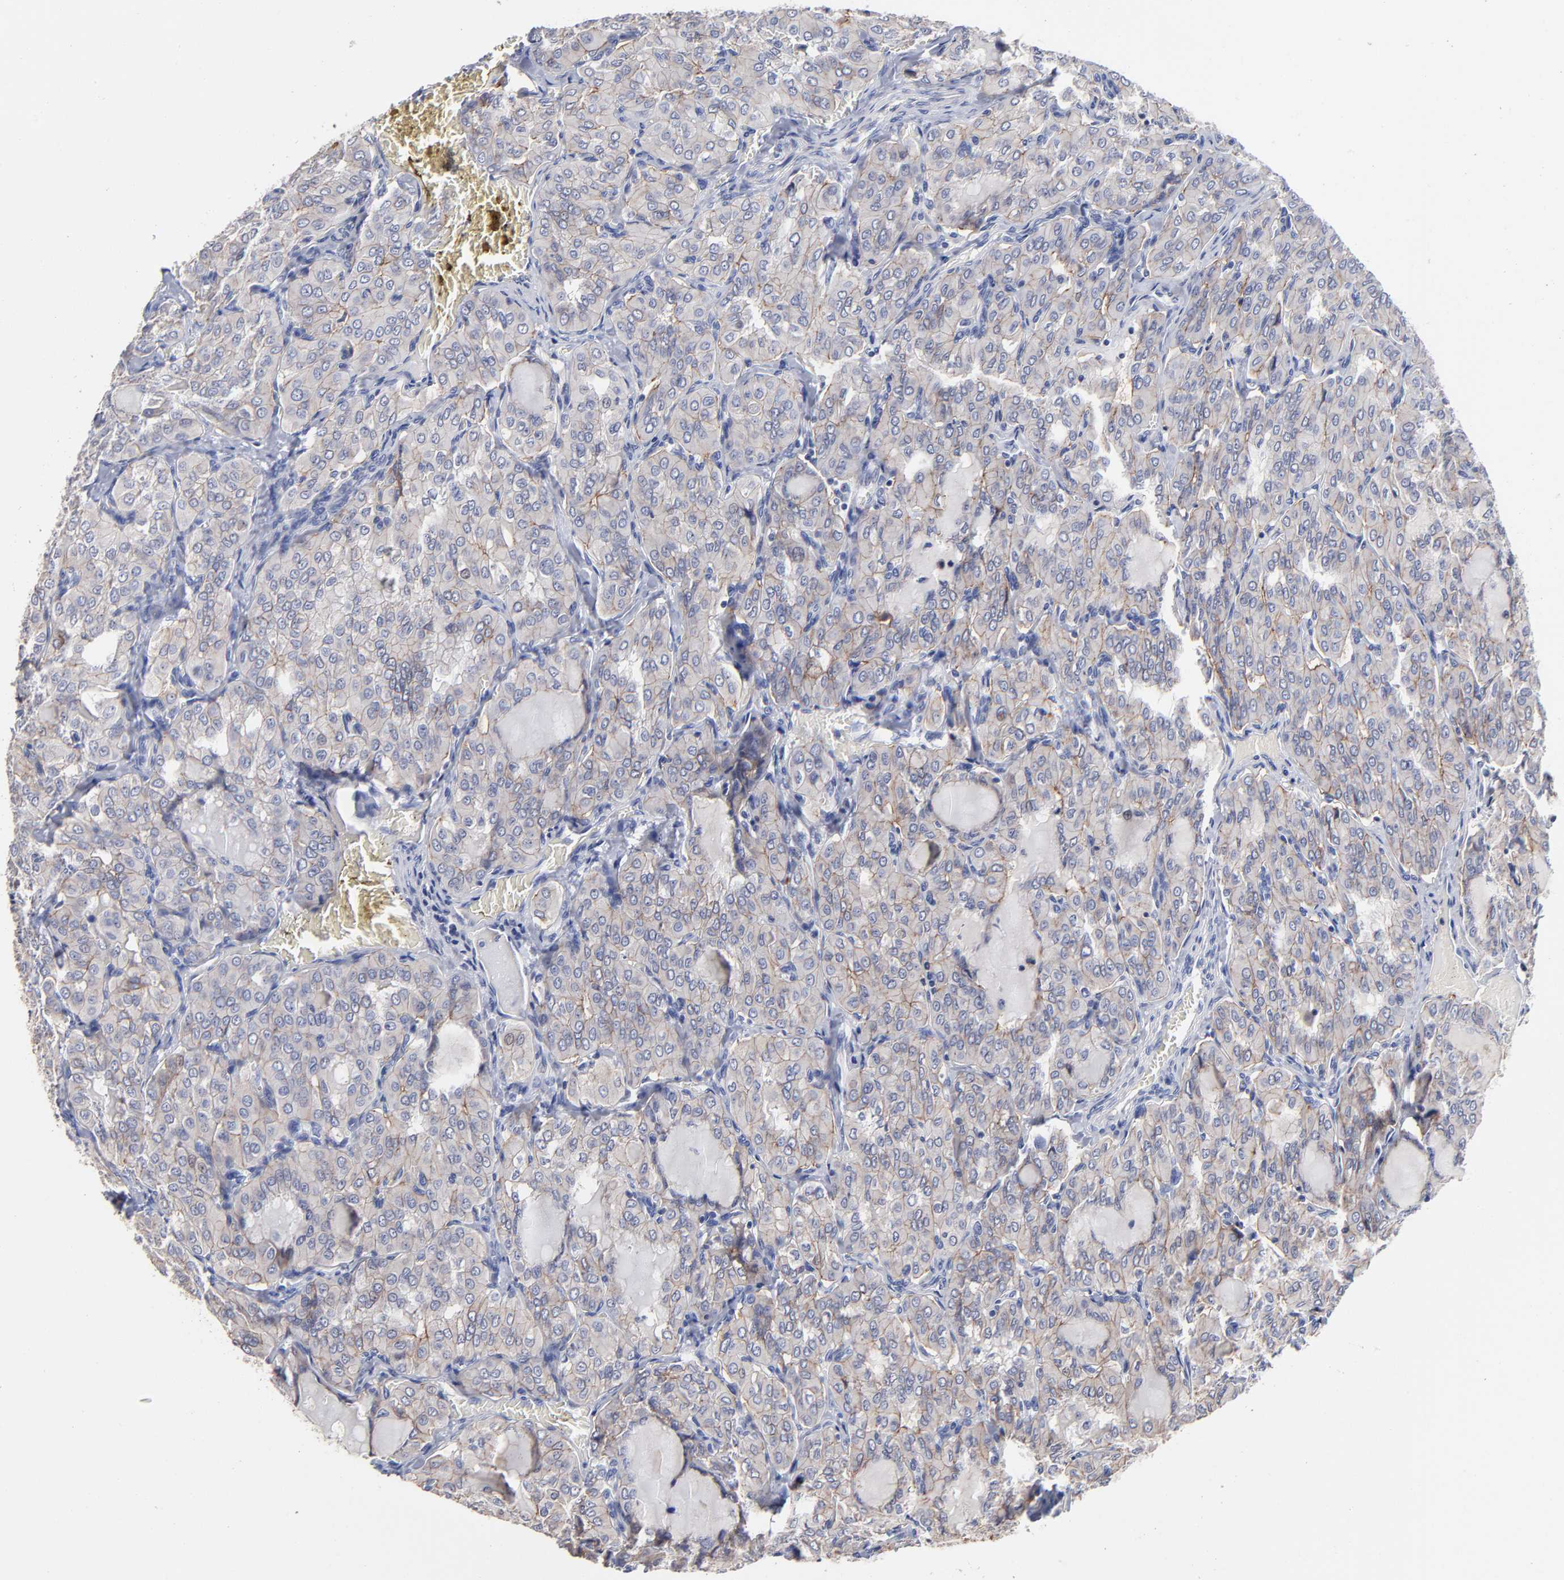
{"staining": {"intensity": "negative", "quantity": "none", "location": "none"}, "tissue": "thyroid cancer", "cell_type": "Tumor cells", "image_type": "cancer", "snomed": [{"axis": "morphology", "description": "Papillary adenocarcinoma, NOS"}, {"axis": "topography", "description": "Thyroid gland"}], "caption": "Micrograph shows no significant protein expression in tumor cells of thyroid cancer (papillary adenocarcinoma). (Brightfield microscopy of DAB IHC at high magnification).", "gene": "CXADR", "patient": {"sex": "male", "age": 20}}